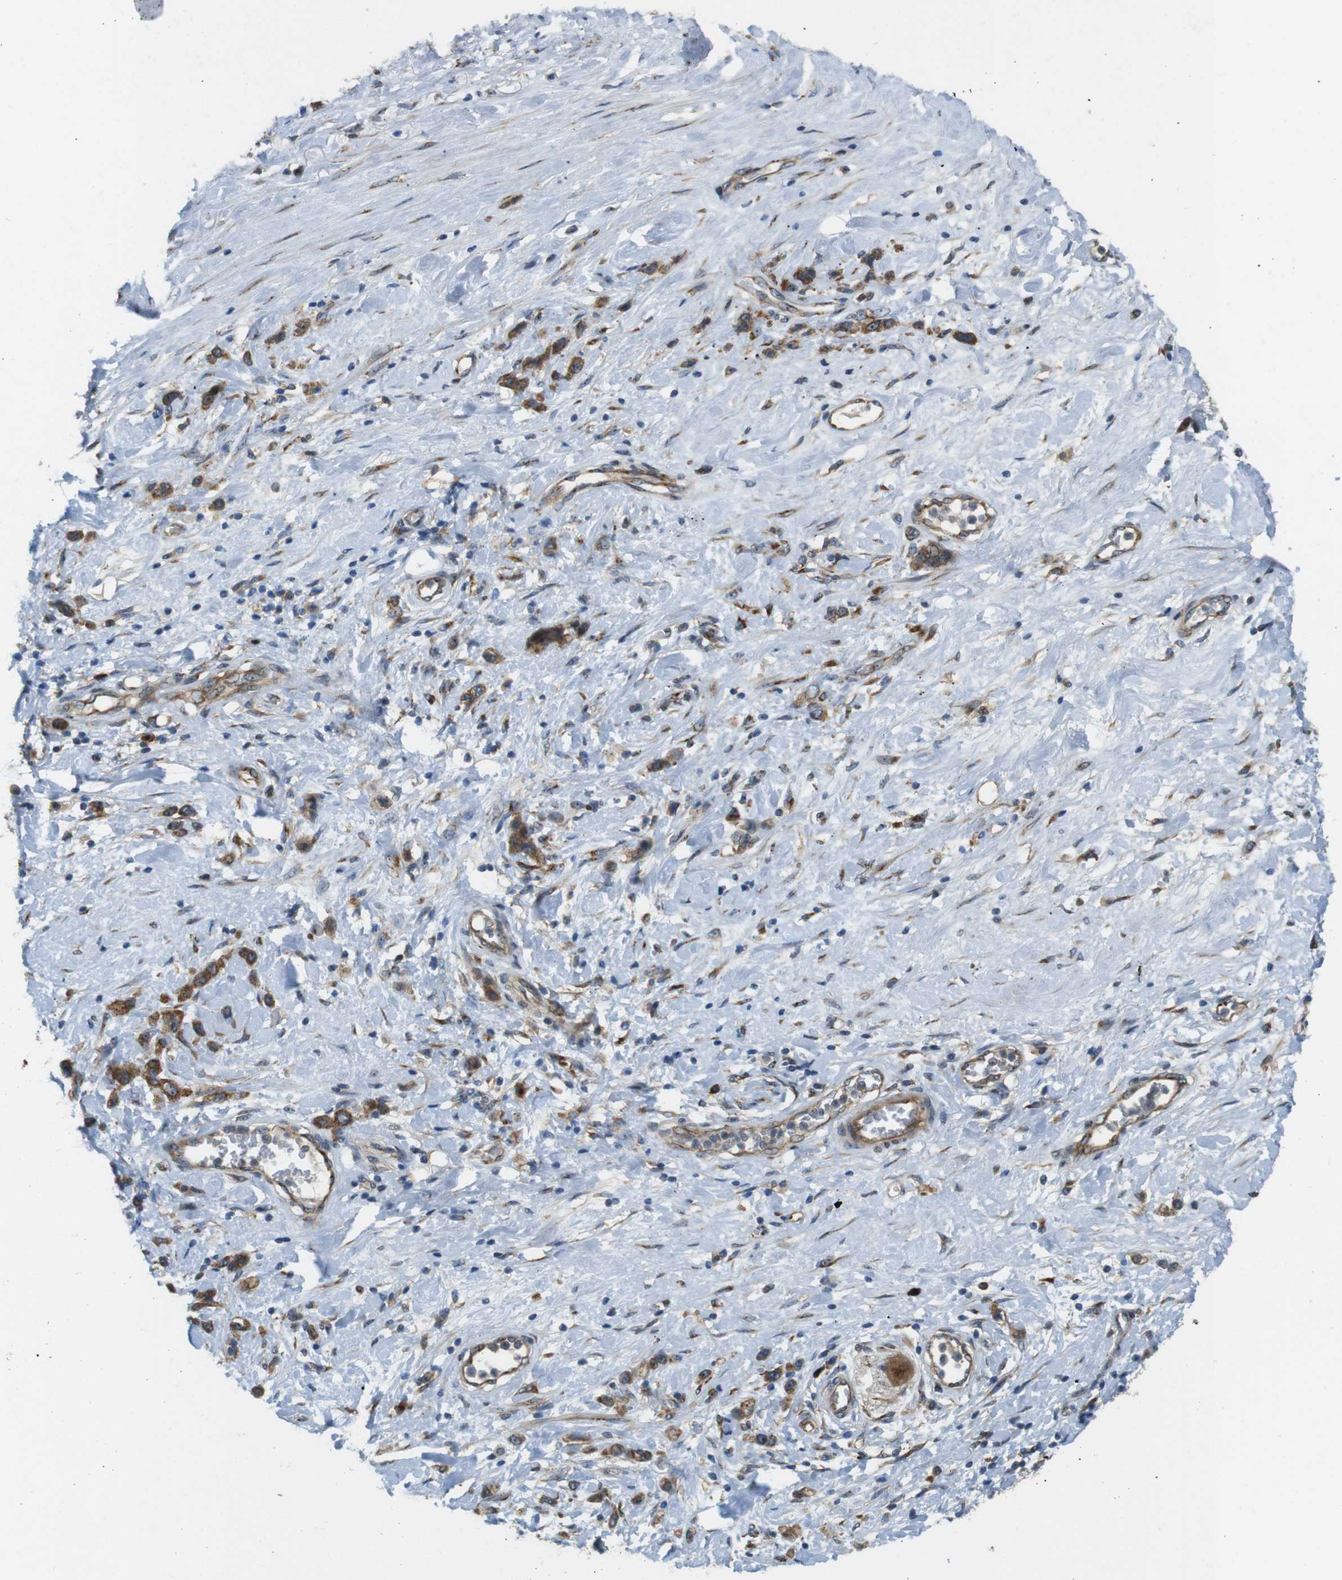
{"staining": {"intensity": "moderate", "quantity": ">75%", "location": "cytoplasmic/membranous"}, "tissue": "stomach cancer", "cell_type": "Tumor cells", "image_type": "cancer", "snomed": [{"axis": "morphology", "description": "Normal tissue, NOS"}, {"axis": "morphology", "description": "Adenocarcinoma, NOS"}, {"axis": "morphology", "description": "Adenocarcinoma, High grade"}, {"axis": "topography", "description": "Stomach, upper"}, {"axis": "topography", "description": "Stomach"}], "caption": "DAB (3,3'-diaminobenzidine) immunohistochemical staining of human stomach cancer (adenocarcinoma) displays moderate cytoplasmic/membranous protein expression in about >75% of tumor cells. The staining was performed using DAB to visualize the protein expression in brown, while the nuclei were stained in blue with hematoxylin (Magnification: 20x).", "gene": "TMEM143", "patient": {"sex": "female", "age": 65}}